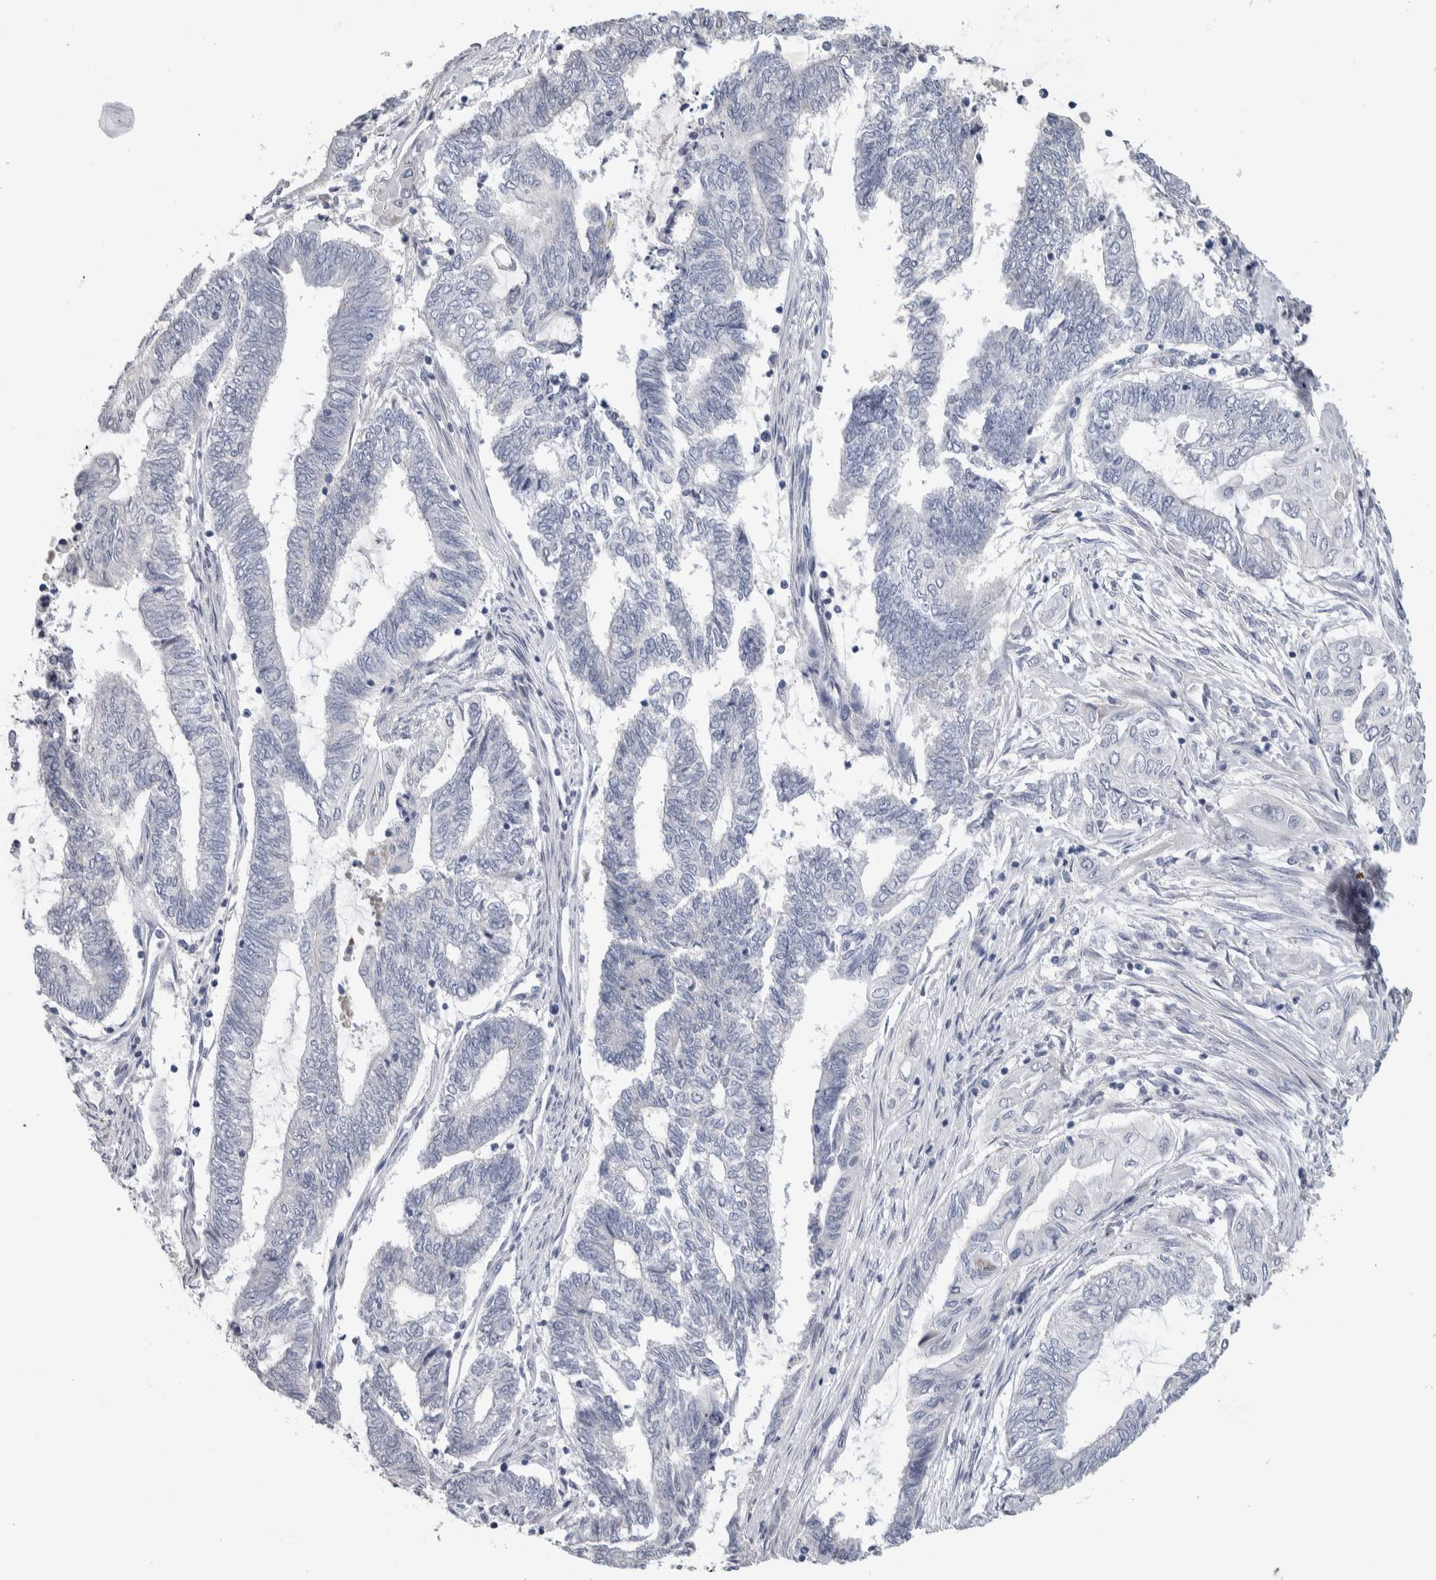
{"staining": {"intensity": "negative", "quantity": "none", "location": "none"}, "tissue": "endometrial cancer", "cell_type": "Tumor cells", "image_type": "cancer", "snomed": [{"axis": "morphology", "description": "Adenocarcinoma, NOS"}, {"axis": "topography", "description": "Uterus"}, {"axis": "topography", "description": "Endometrium"}], "caption": "This photomicrograph is of endometrial adenocarcinoma stained with immunohistochemistry (IHC) to label a protein in brown with the nuclei are counter-stained blue. There is no expression in tumor cells.", "gene": "TMEM102", "patient": {"sex": "female", "age": 70}}